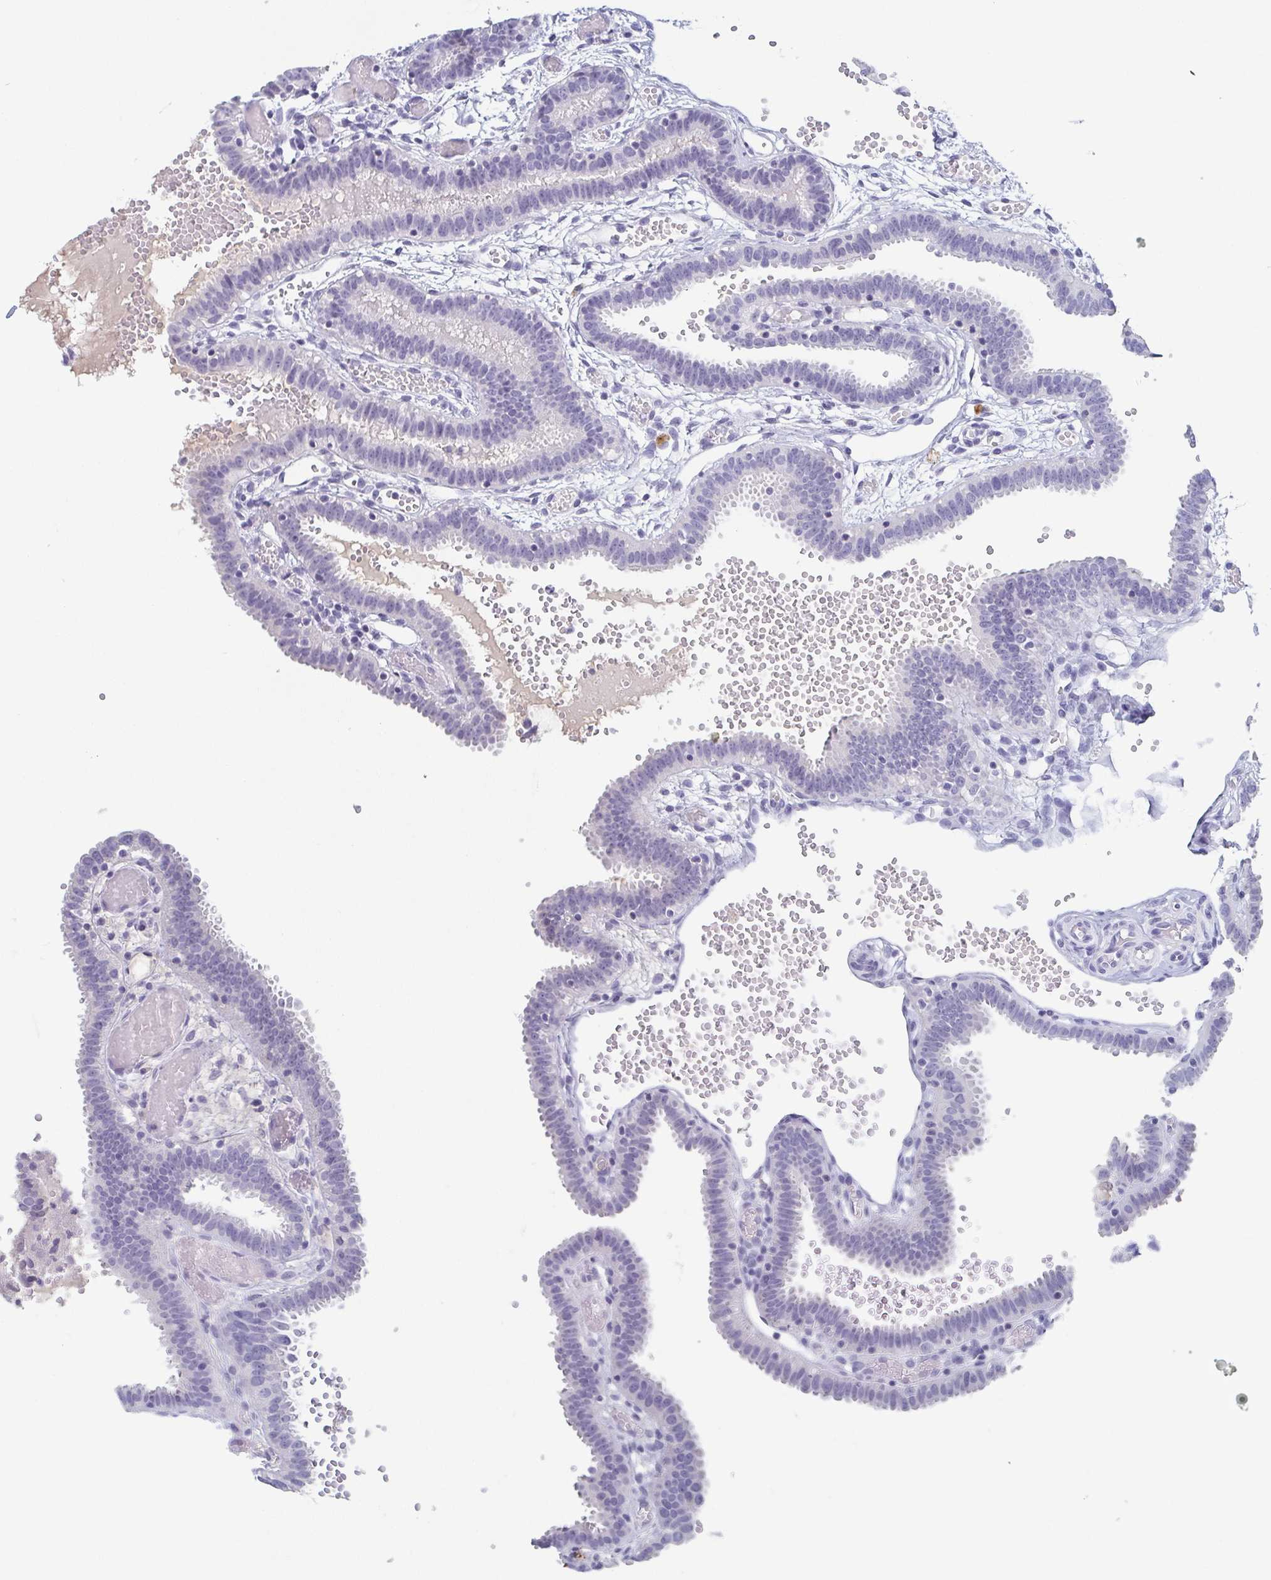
{"staining": {"intensity": "negative", "quantity": "none", "location": "none"}, "tissue": "fallopian tube", "cell_type": "Glandular cells", "image_type": "normal", "snomed": [{"axis": "morphology", "description": "Normal tissue, NOS"}, {"axis": "topography", "description": "Fallopian tube"}], "caption": "There is no significant staining in glandular cells of fallopian tube.", "gene": "ITLN1", "patient": {"sex": "female", "age": 37}}